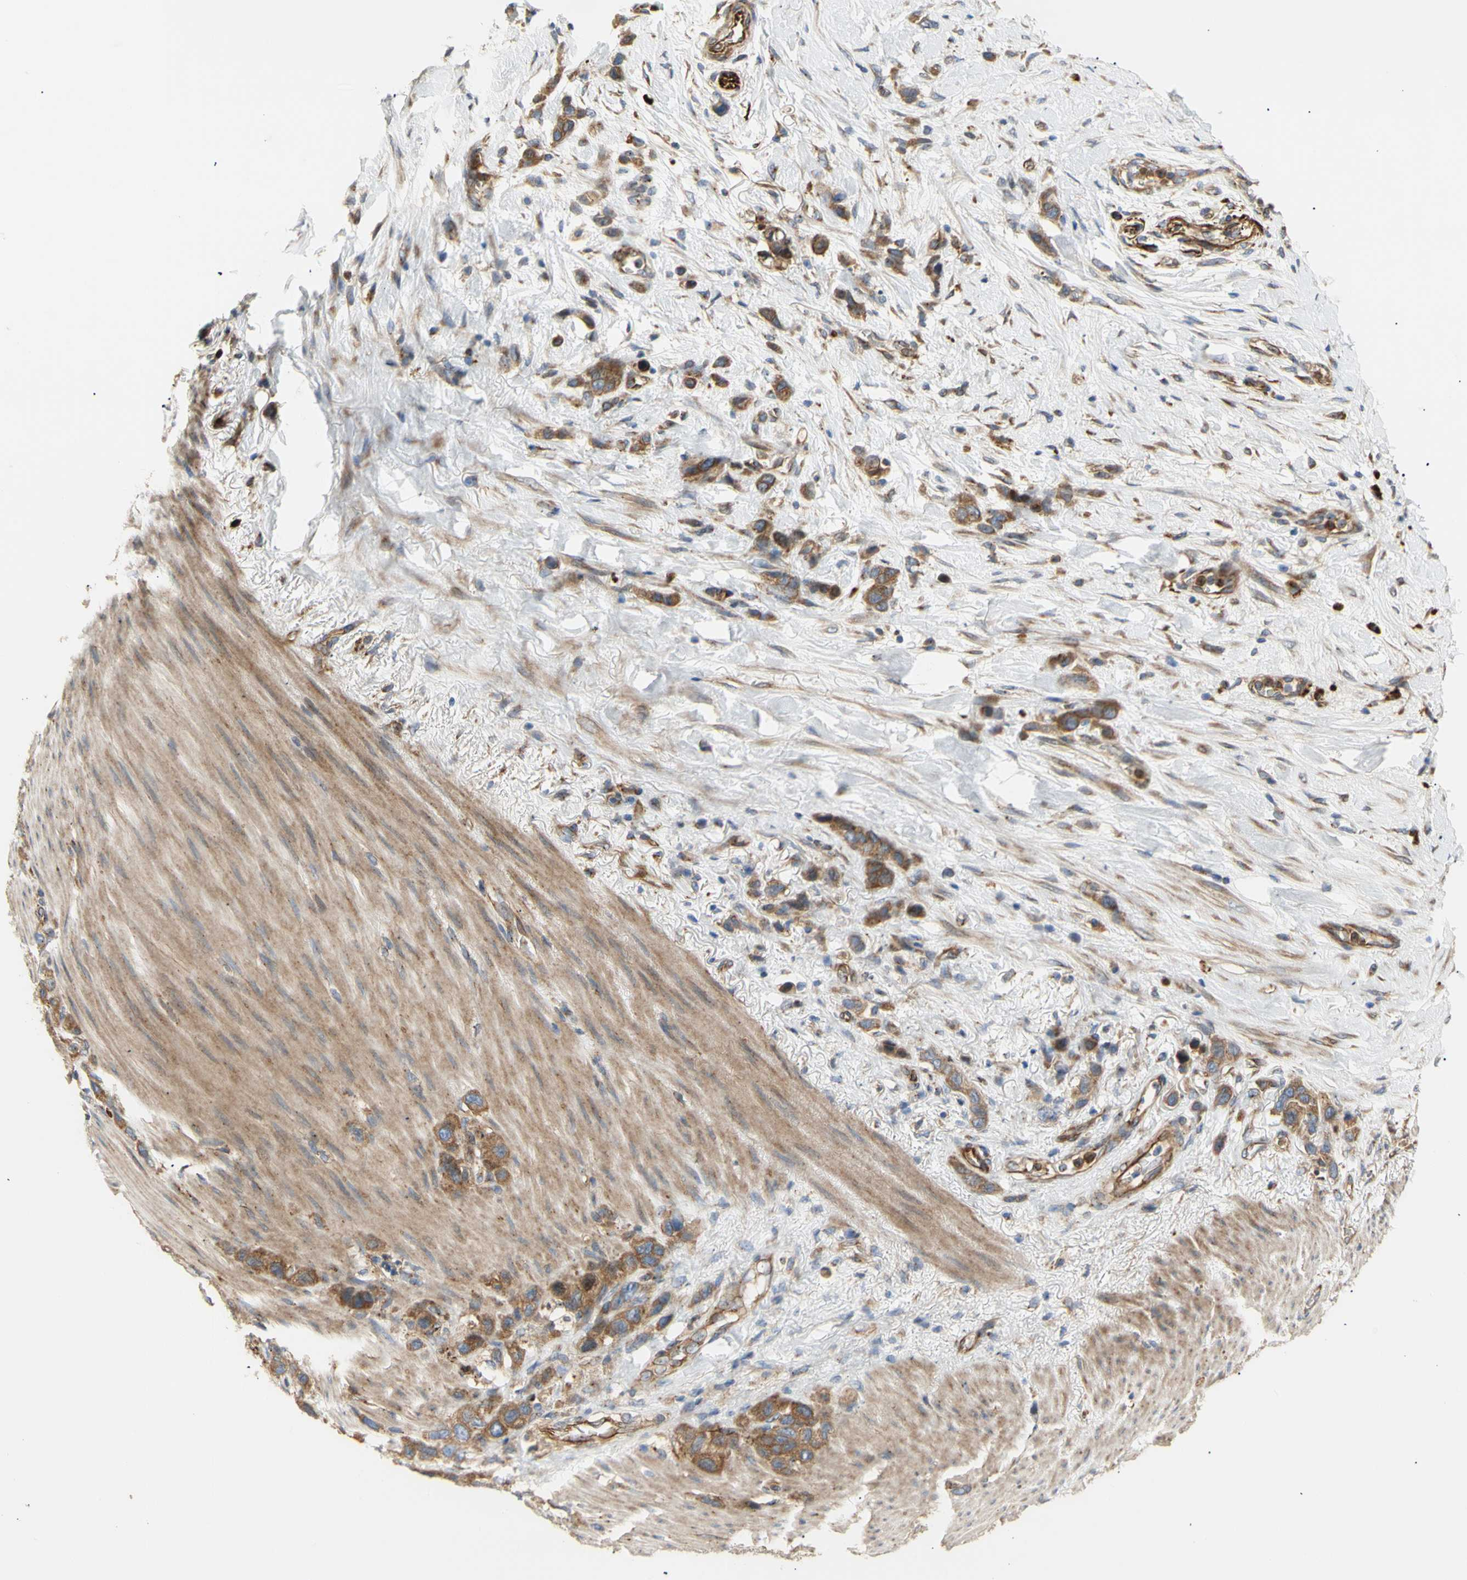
{"staining": {"intensity": "moderate", "quantity": ">75%", "location": "cytoplasmic/membranous"}, "tissue": "stomach cancer", "cell_type": "Tumor cells", "image_type": "cancer", "snomed": [{"axis": "morphology", "description": "Adenocarcinoma, NOS"}, {"axis": "morphology", "description": "Adenocarcinoma, High grade"}, {"axis": "topography", "description": "Stomach, upper"}, {"axis": "topography", "description": "Stomach, lower"}], "caption": "Immunohistochemical staining of stomach cancer displays moderate cytoplasmic/membranous protein expression in about >75% of tumor cells.", "gene": "TUBG2", "patient": {"sex": "female", "age": 65}}